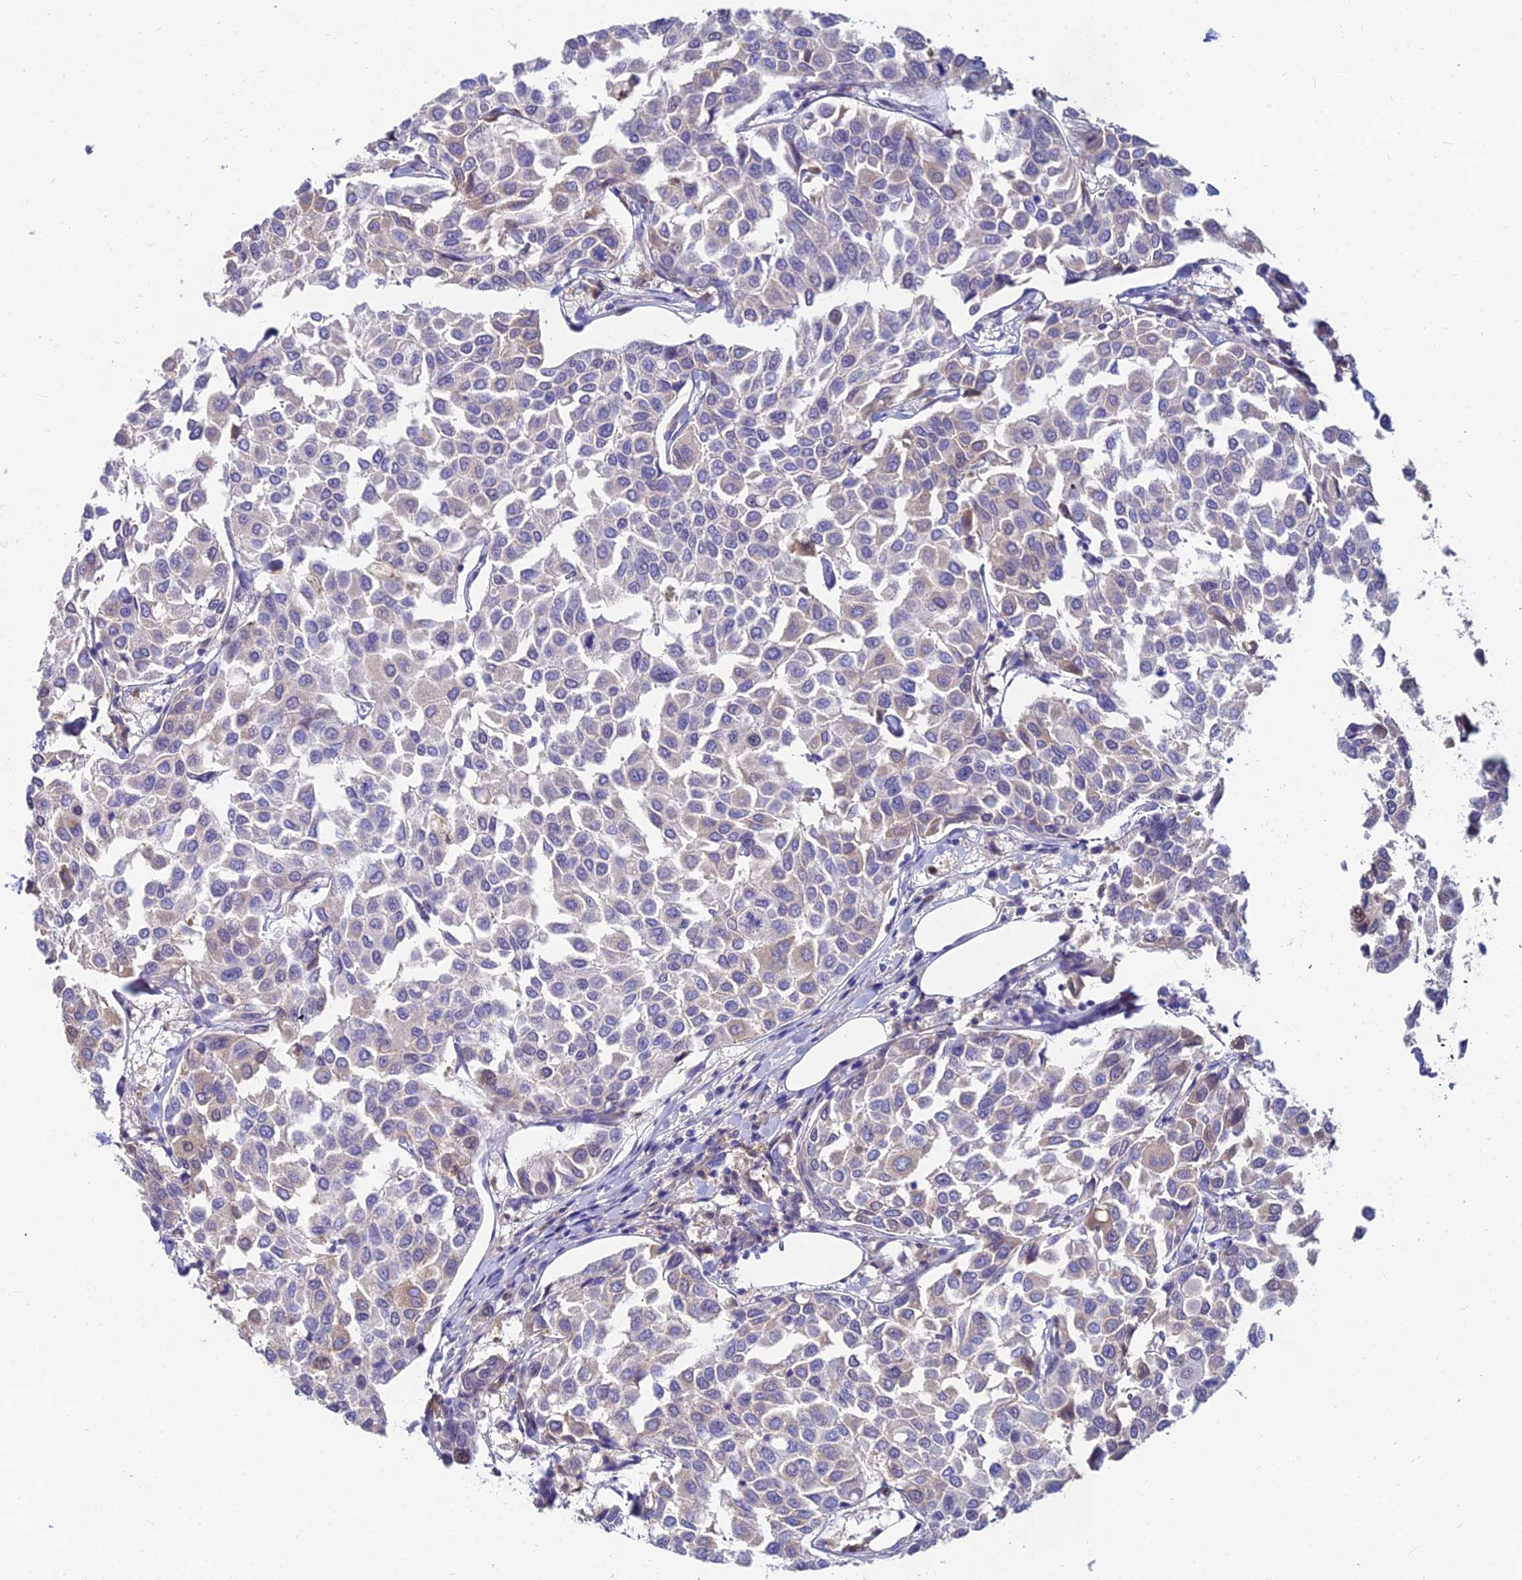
{"staining": {"intensity": "weak", "quantity": "<25%", "location": "cytoplasmic/membranous"}, "tissue": "breast cancer", "cell_type": "Tumor cells", "image_type": "cancer", "snomed": [{"axis": "morphology", "description": "Duct carcinoma"}, {"axis": "topography", "description": "Breast"}], "caption": "Micrograph shows no protein positivity in tumor cells of breast cancer tissue. (DAB (3,3'-diaminobenzidine) immunohistochemistry (IHC), high magnification).", "gene": "GOLGA6D", "patient": {"sex": "female", "age": 55}}